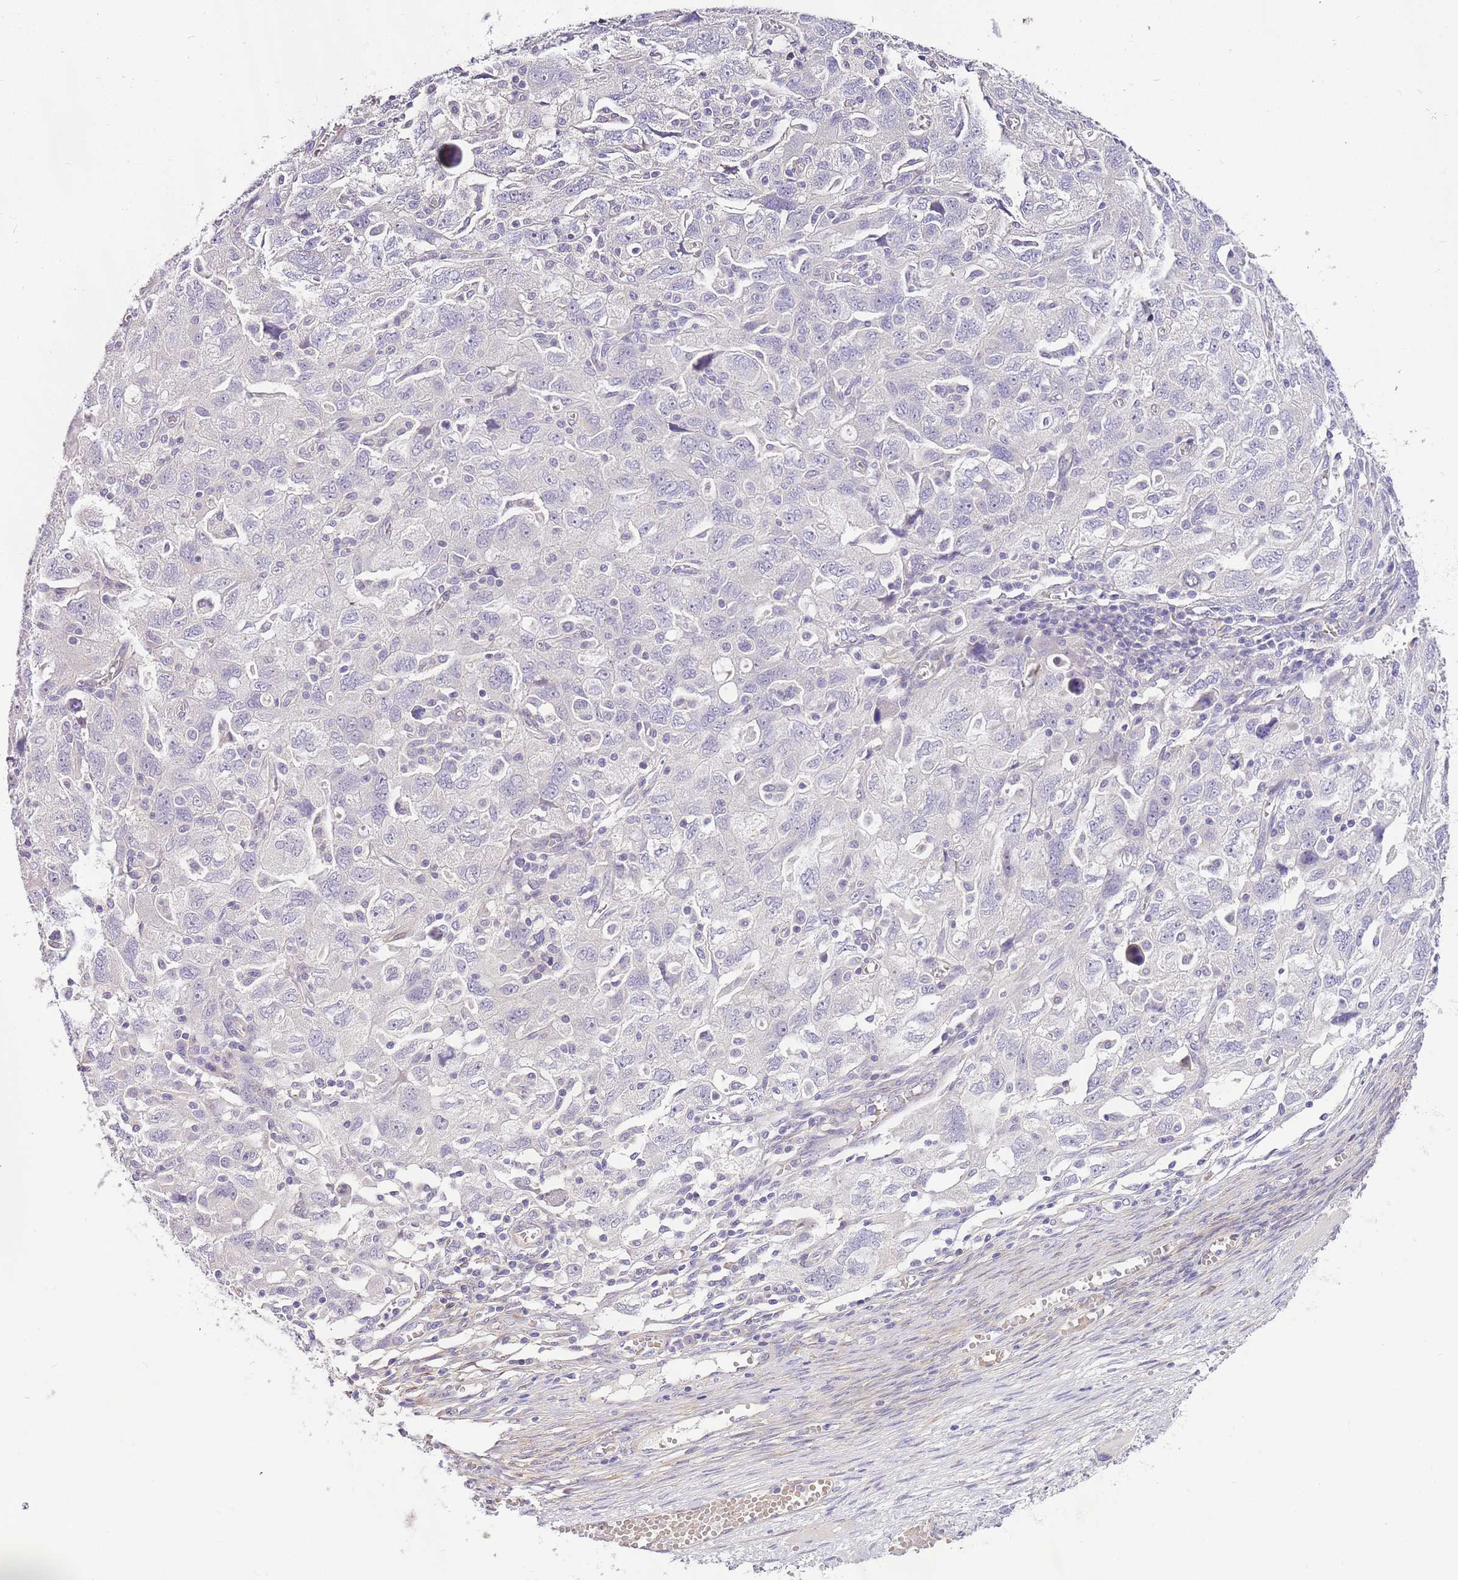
{"staining": {"intensity": "negative", "quantity": "none", "location": "none"}, "tissue": "ovarian cancer", "cell_type": "Tumor cells", "image_type": "cancer", "snomed": [{"axis": "morphology", "description": "Carcinoma, NOS"}, {"axis": "morphology", "description": "Cystadenocarcinoma, serous, NOS"}, {"axis": "topography", "description": "Ovary"}], "caption": "Tumor cells are negative for brown protein staining in ovarian carcinoma.", "gene": "RFK", "patient": {"sex": "female", "age": 69}}